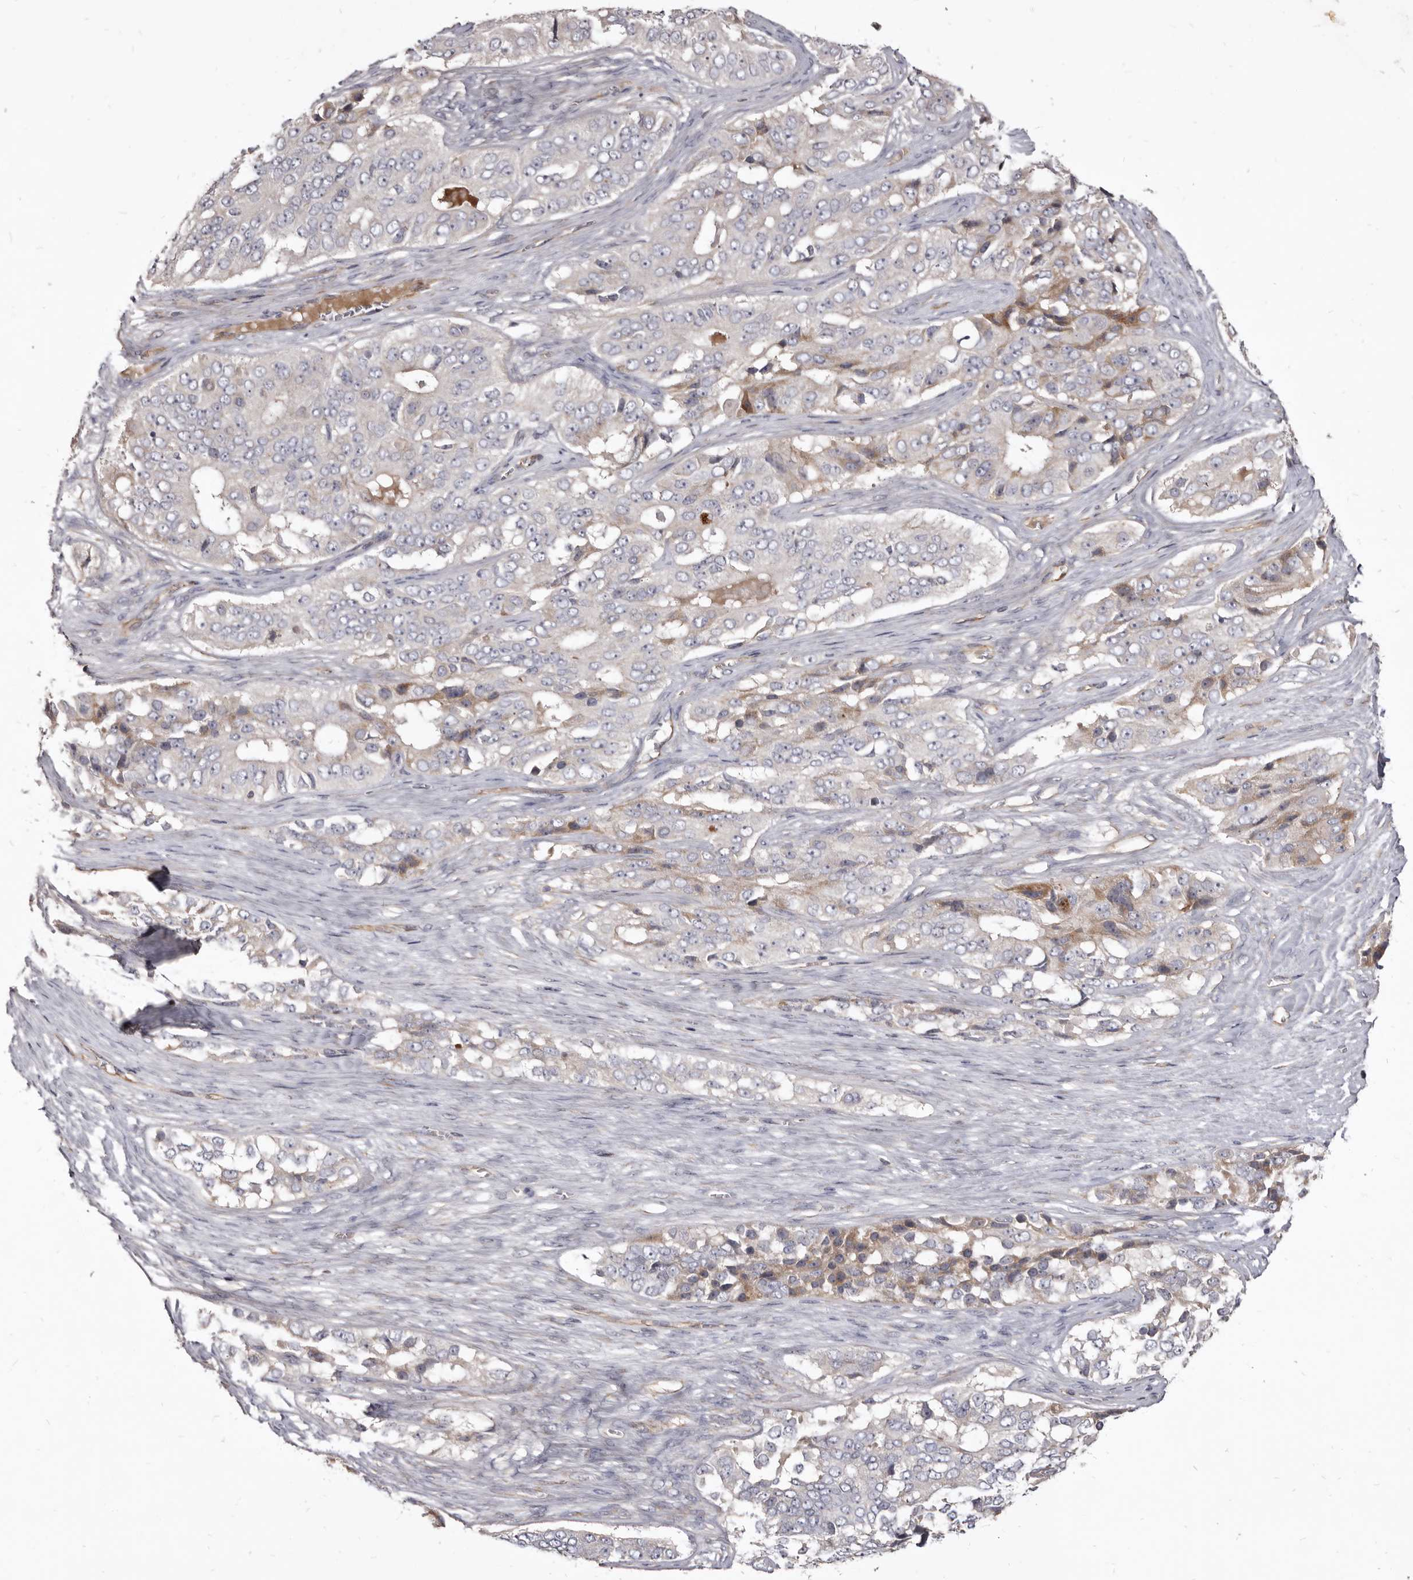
{"staining": {"intensity": "moderate", "quantity": "<25%", "location": "cytoplasmic/membranous"}, "tissue": "ovarian cancer", "cell_type": "Tumor cells", "image_type": "cancer", "snomed": [{"axis": "morphology", "description": "Carcinoma, endometroid"}, {"axis": "topography", "description": "Ovary"}], "caption": "Ovarian cancer (endometroid carcinoma) stained with DAB IHC exhibits low levels of moderate cytoplasmic/membranous positivity in about <25% of tumor cells.", "gene": "FAS", "patient": {"sex": "female", "age": 51}}